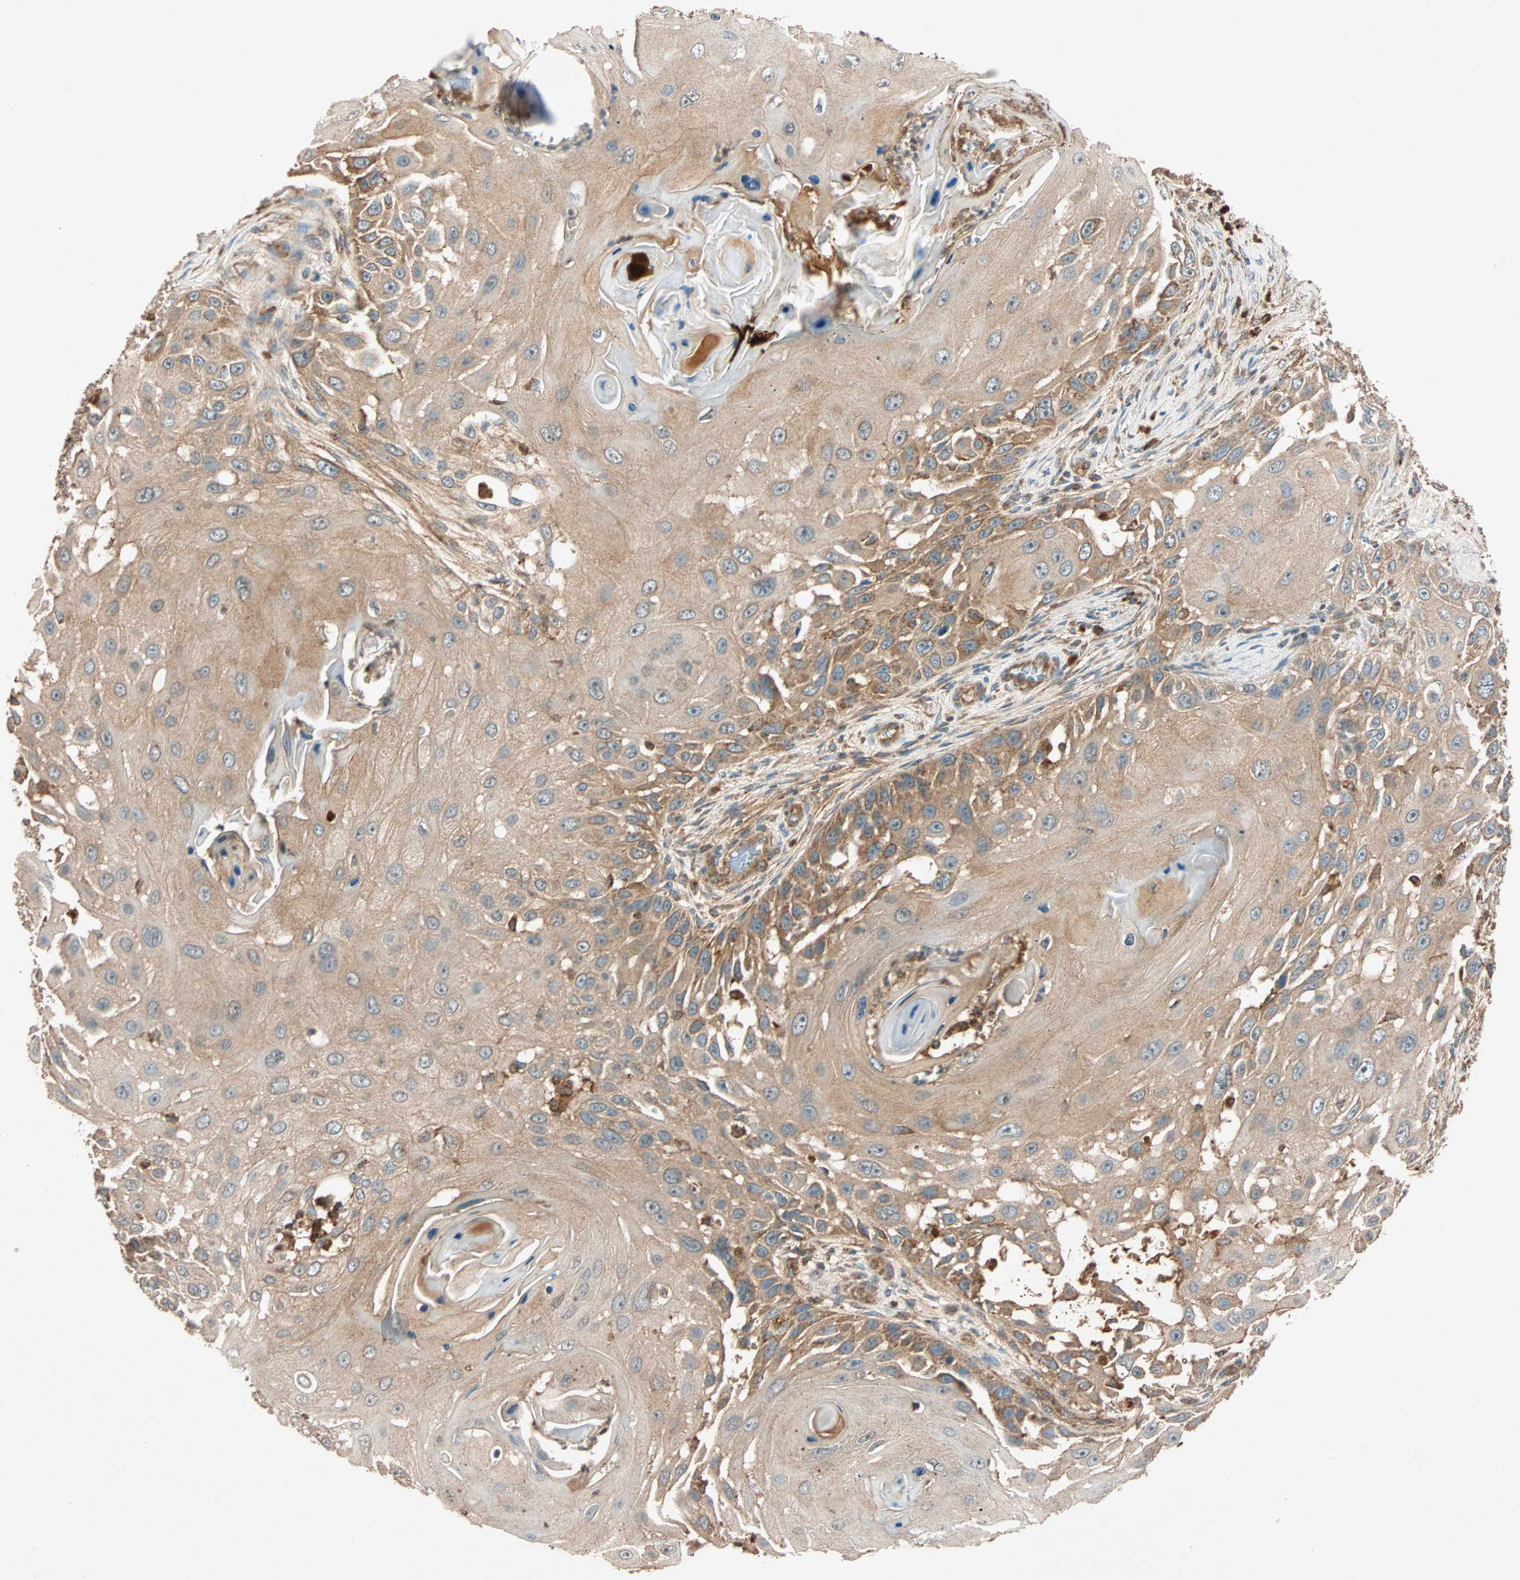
{"staining": {"intensity": "moderate", "quantity": ">75%", "location": "cytoplasmic/membranous"}, "tissue": "skin cancer", "cell_type": "Tumor cells", "image_type": "cancer", "snomed": [{"axis": "morphology", "description": "Squamous cell carcinoma, NOS"}, {"axis": "topography", "description": "Skin"}], "caption": "Brown immunohistochemical staining in skin squamous cell carcinoma shows moderate cytoplasmic/membranous positivity in approximately >75% of tumor cells. The protein of interest is shown in brown color, while the nuclei are stained blue.", "gene": "MAPK1", "patient": {"sex": "female", "age": 44}}